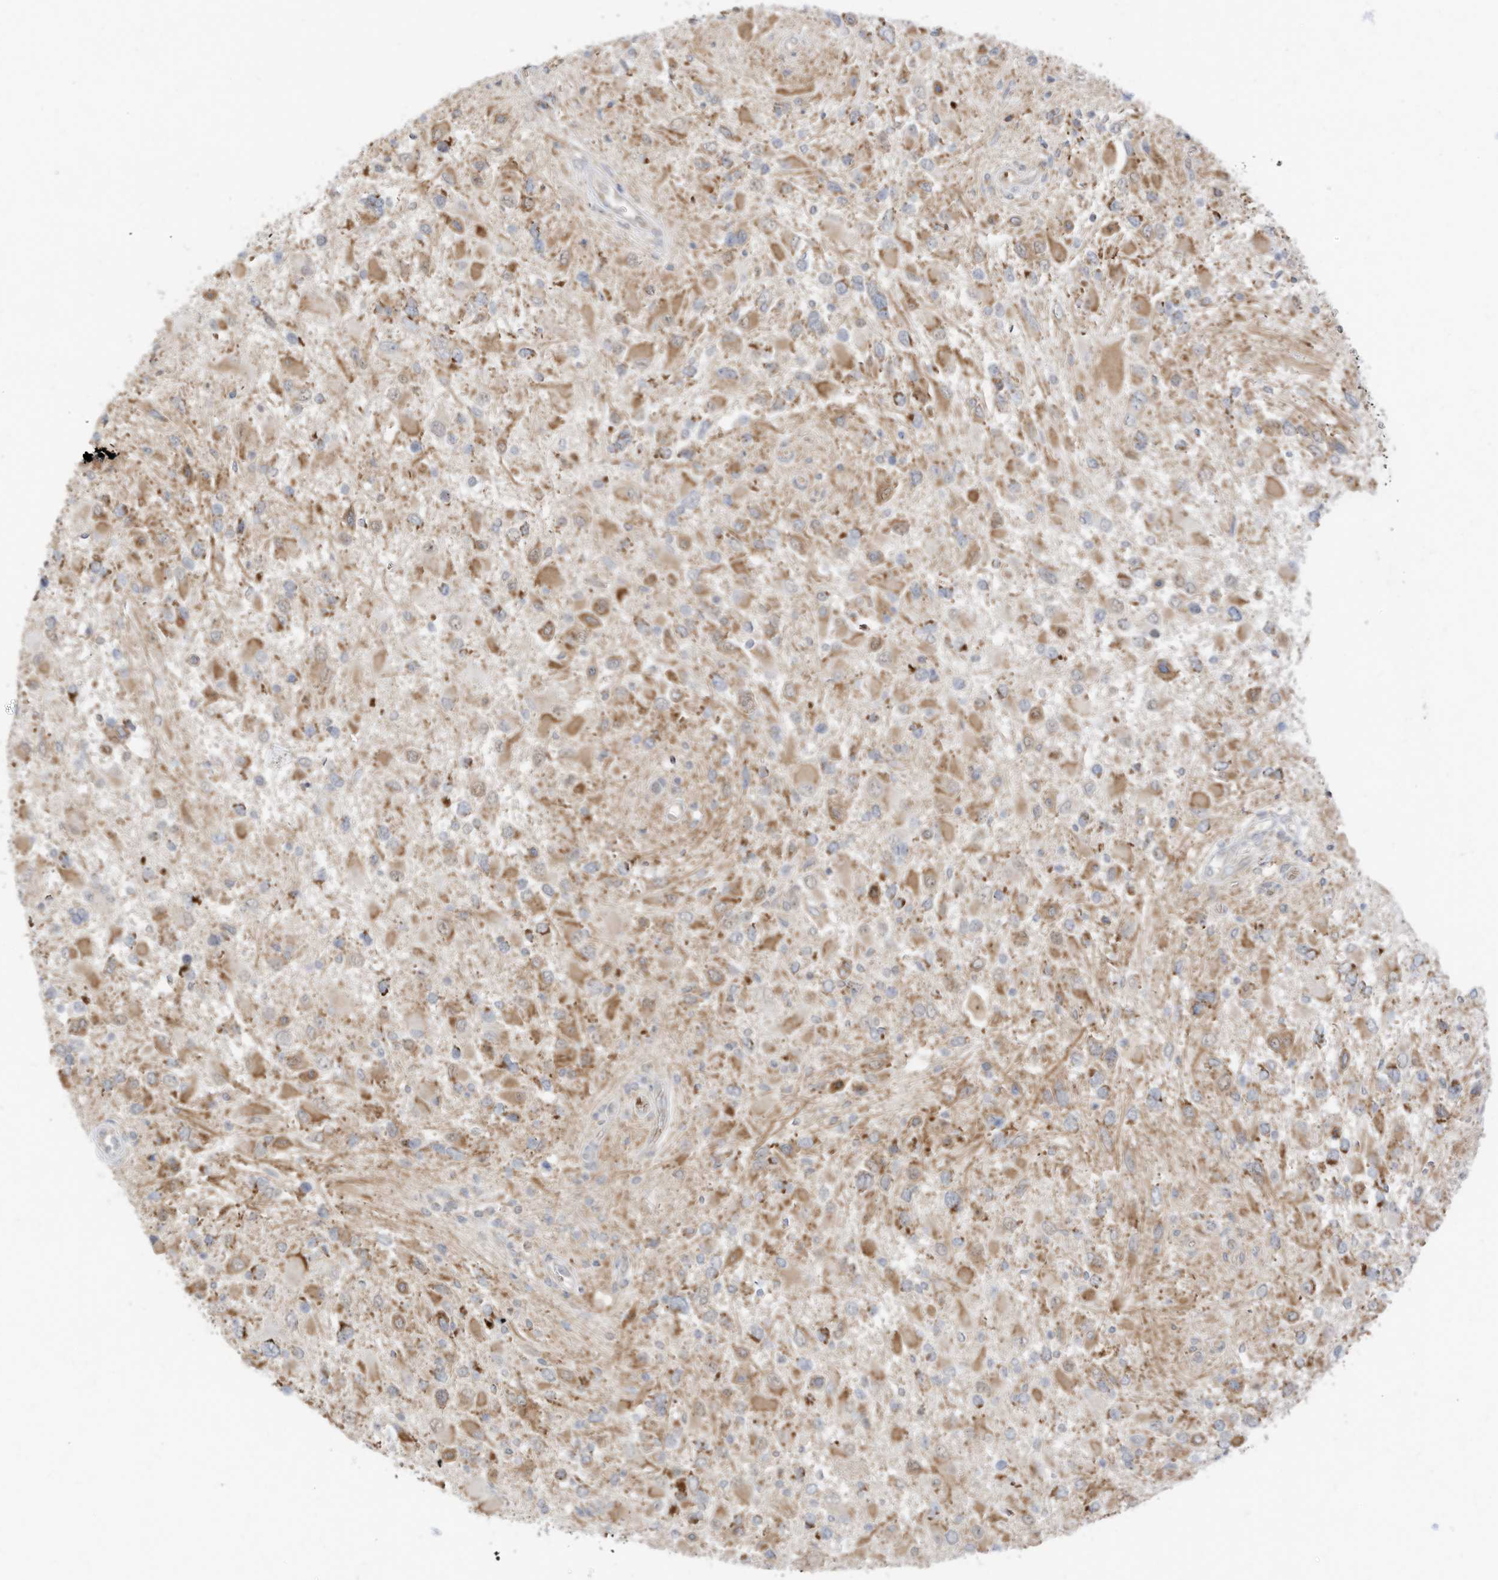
{"staining": {"intensity": "moderate", "quantity": ">75%", "location": "cytoplasmic/membranous"}, "tissue": "glioma", "cell_type": "Tumor cells", "image_type": "cancer", "snomed": [{"axis": "morphology", "description": "Glioma, malignant, High grade"}, {"axis": "topography", "description": "Brain"}], "caption": "Brown immunohistochemical staining in human high-grade glioma (malignant) exhibits moderate cytoplasmic/membranous expression in about >75% of tumor cells. (brown staining indicates protein expression, while blue staining denotes nuclei).", "gene": "MTUS2", "patient": {"sex": "male", "age": 53}}